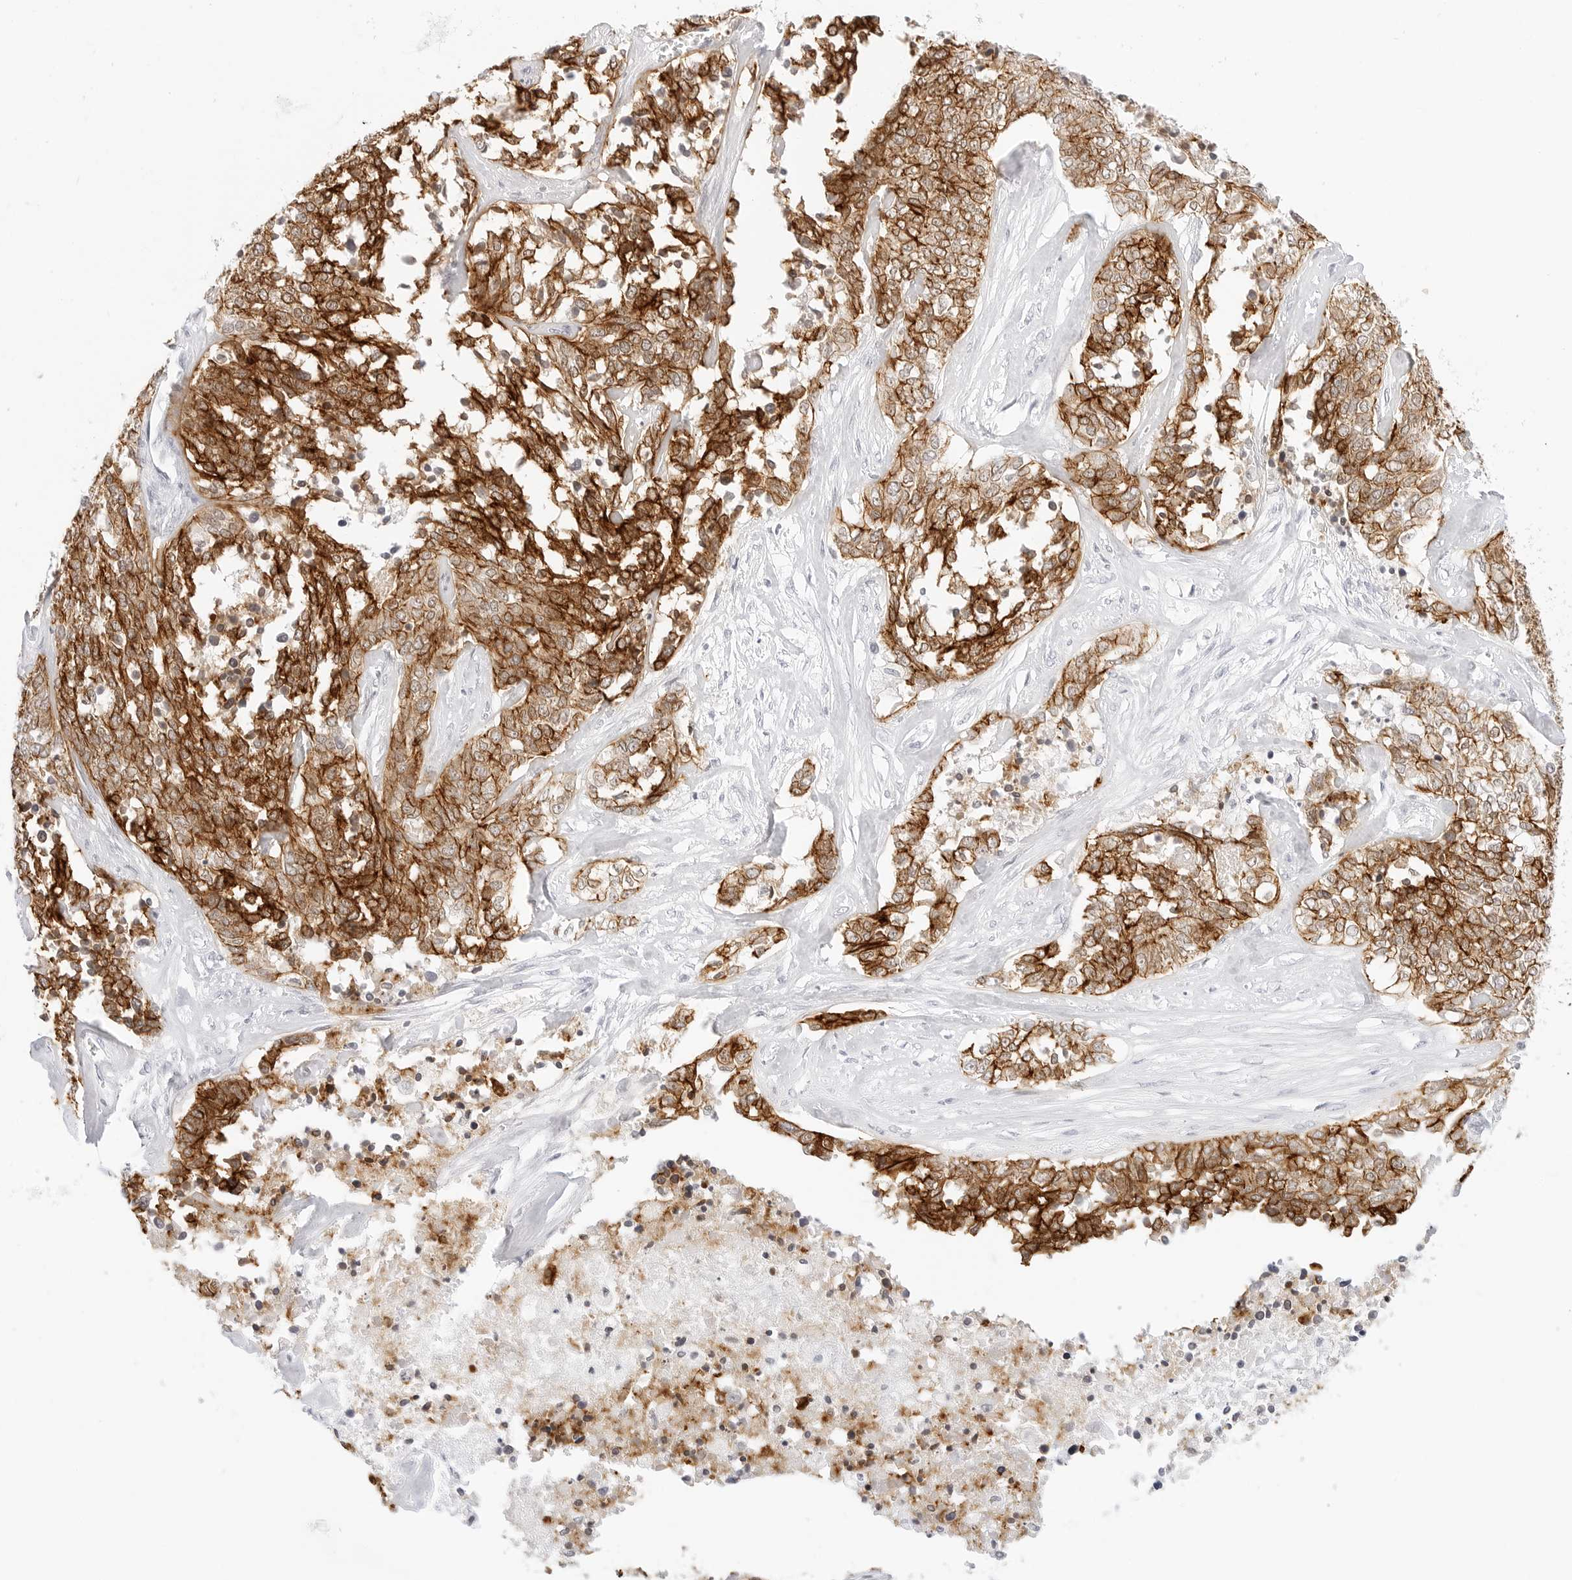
{"staining": {"intensity": "strong", "quantity": ">75%", "location": "cytoplasmic/membranous"}, "tissue": "ovarian cancer", "cell_type": "Tumor cells", "image_type": "cancer", "snomed": [{"axis": "morphology", "description": "Cystadenocarcinoma, serous, NOS"}, {"axis": "topography", "description": "Ovary"}], "caption": "Tumor cells show high levels of strong cytoplasmic/membranous positivity in approximately >75% of cells in ovarian serous cystadenocarcinoma.", "gene": "CDH1", "patient": {"sex": "female", "age": 44}}